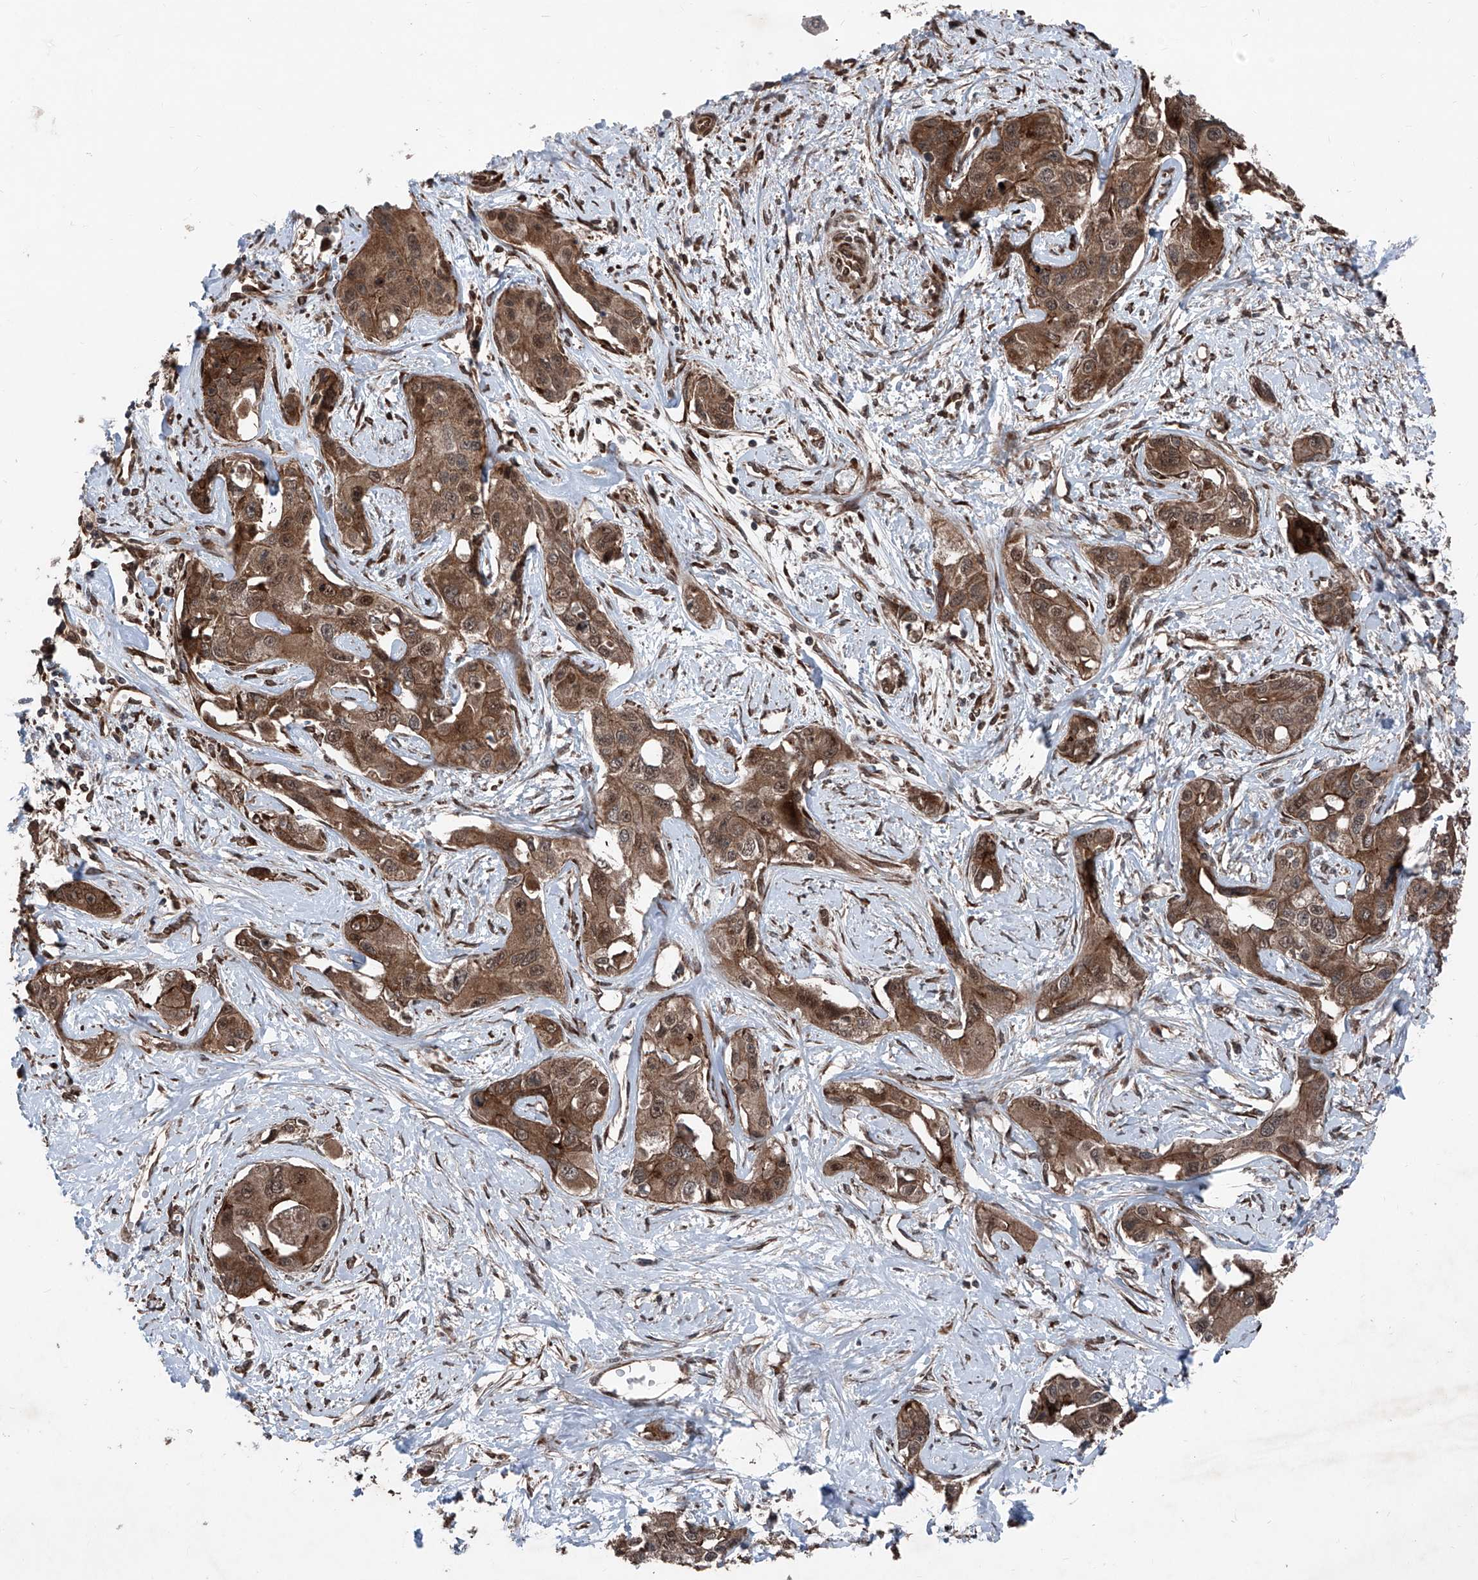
{"staining": {"intensity": "moderate", "quantity": ">75%", "location": "cytoplasmic/membranous,nuclear"}, "tissue": "liver cancer", "cell_type": "Tumor cells", "image_type": "cancer", "snomed": [{"axis": "morphology", "description": "Cholangiocarcinoma"}, {"axis": "topography", "description": "Liver"}], "caption": "Immunohistochemistry photomicrograph of liver cholangiocarcinoma stained for a protein (brown), which demonstrates medium levels of moderate cytoplasmic/membranous and nuclear staining in about >75% of tumor cells.", "gene": "COA7", "patient": {"sex": "male", "age": 59}}